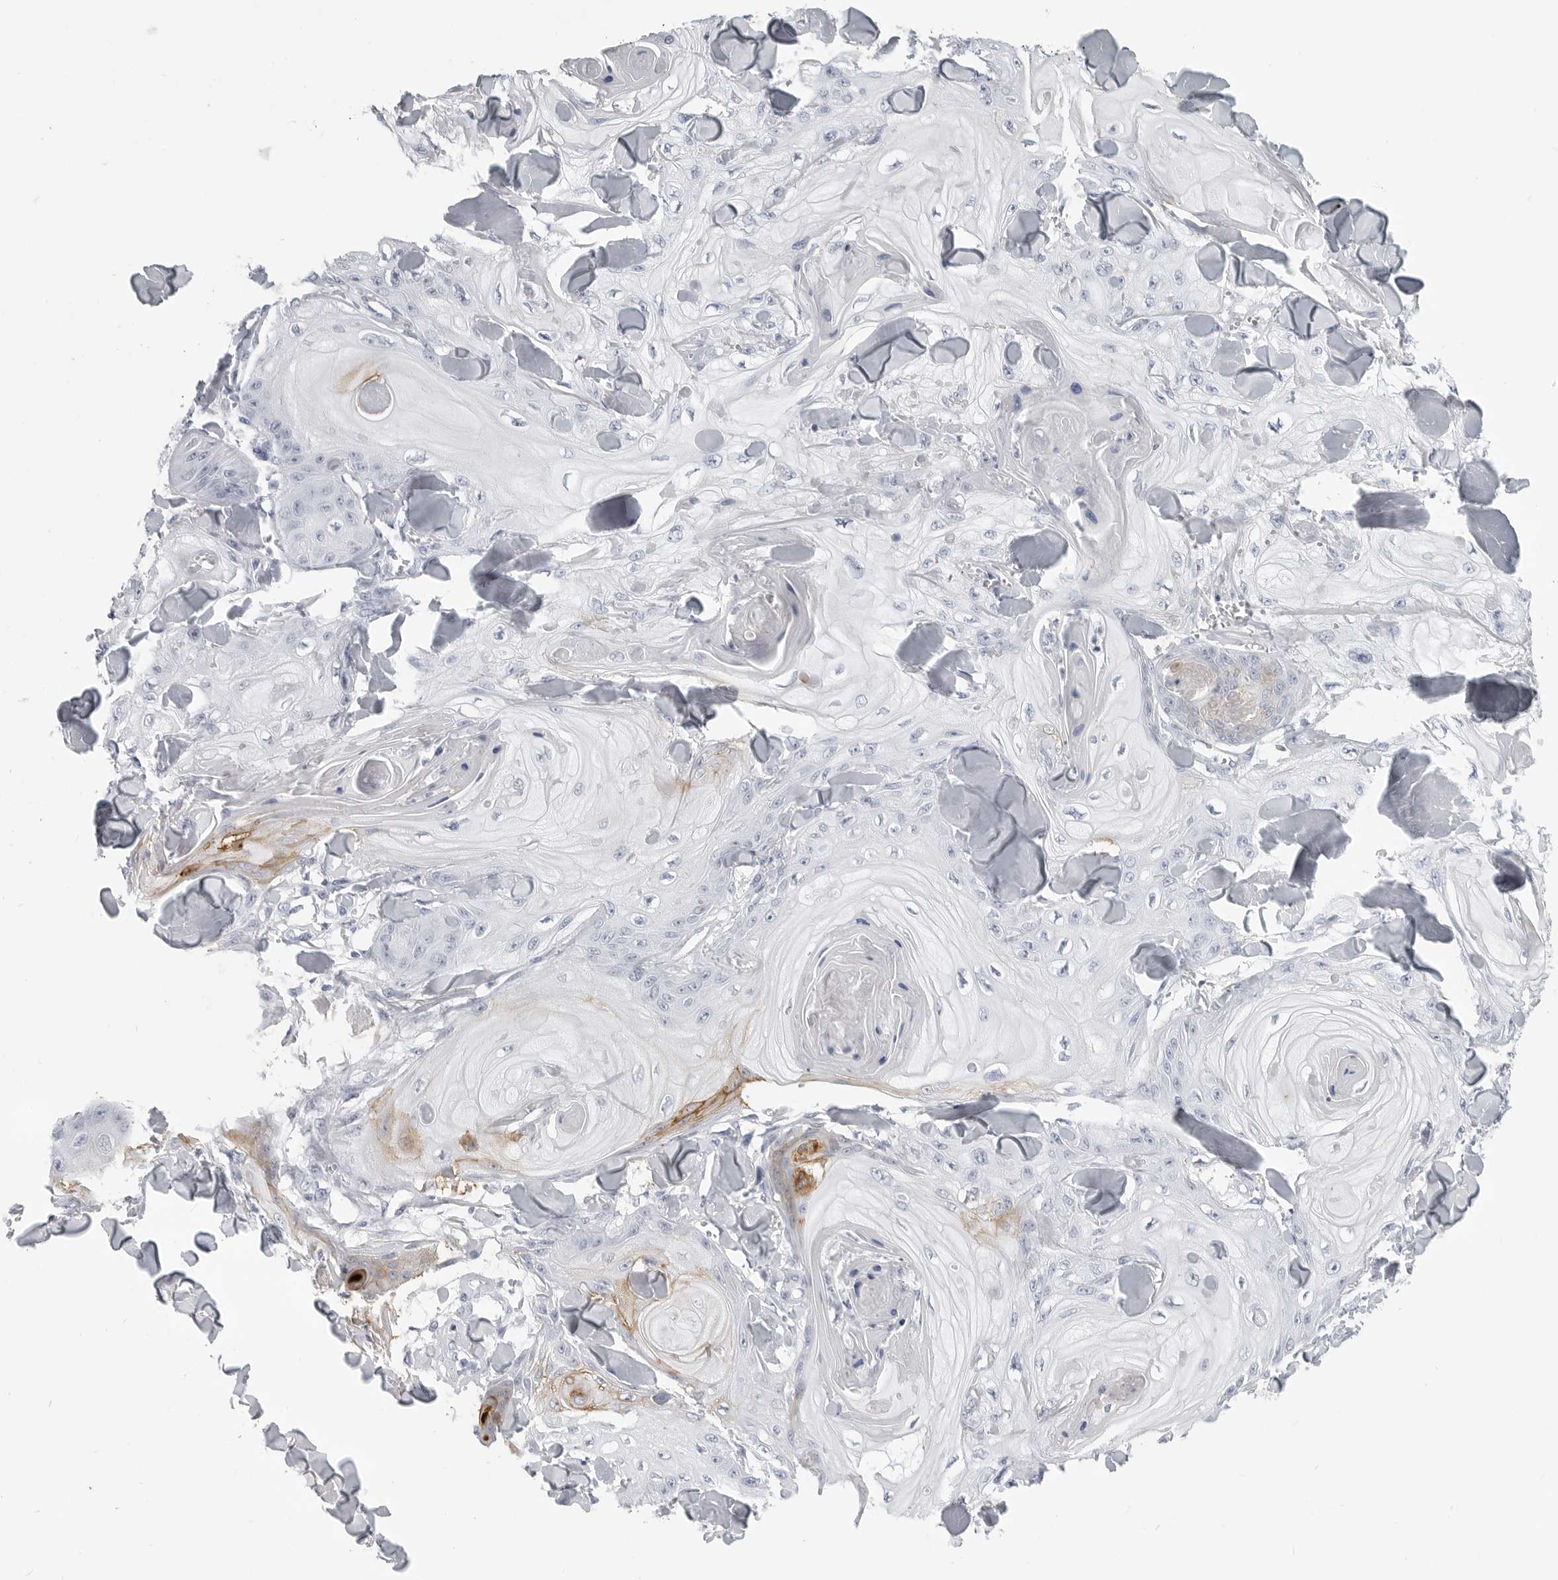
{"staining": {"intensity": "moderate", "quantity": "<25%", "location": "cytoplasmic/membranous"}, "tissue": "skin cancer", "cell_type": "Tumor cells", "image_type": "cancer", "snomed": [{"axis": "morphology", "description": "Squamous cell carcinoma, NOS"}, {"axis": "topography", "description": "Skin"}], "caption": "Protein staining of skin cancer tissue demonstrates moderate cytoplasmic/membranous staining in about <25% of tumor cells. The protein is shown in brown color, while the nuclei are stained blue.", "gene": "LY6D", "patient": {"sex": "male", "age": 74}}